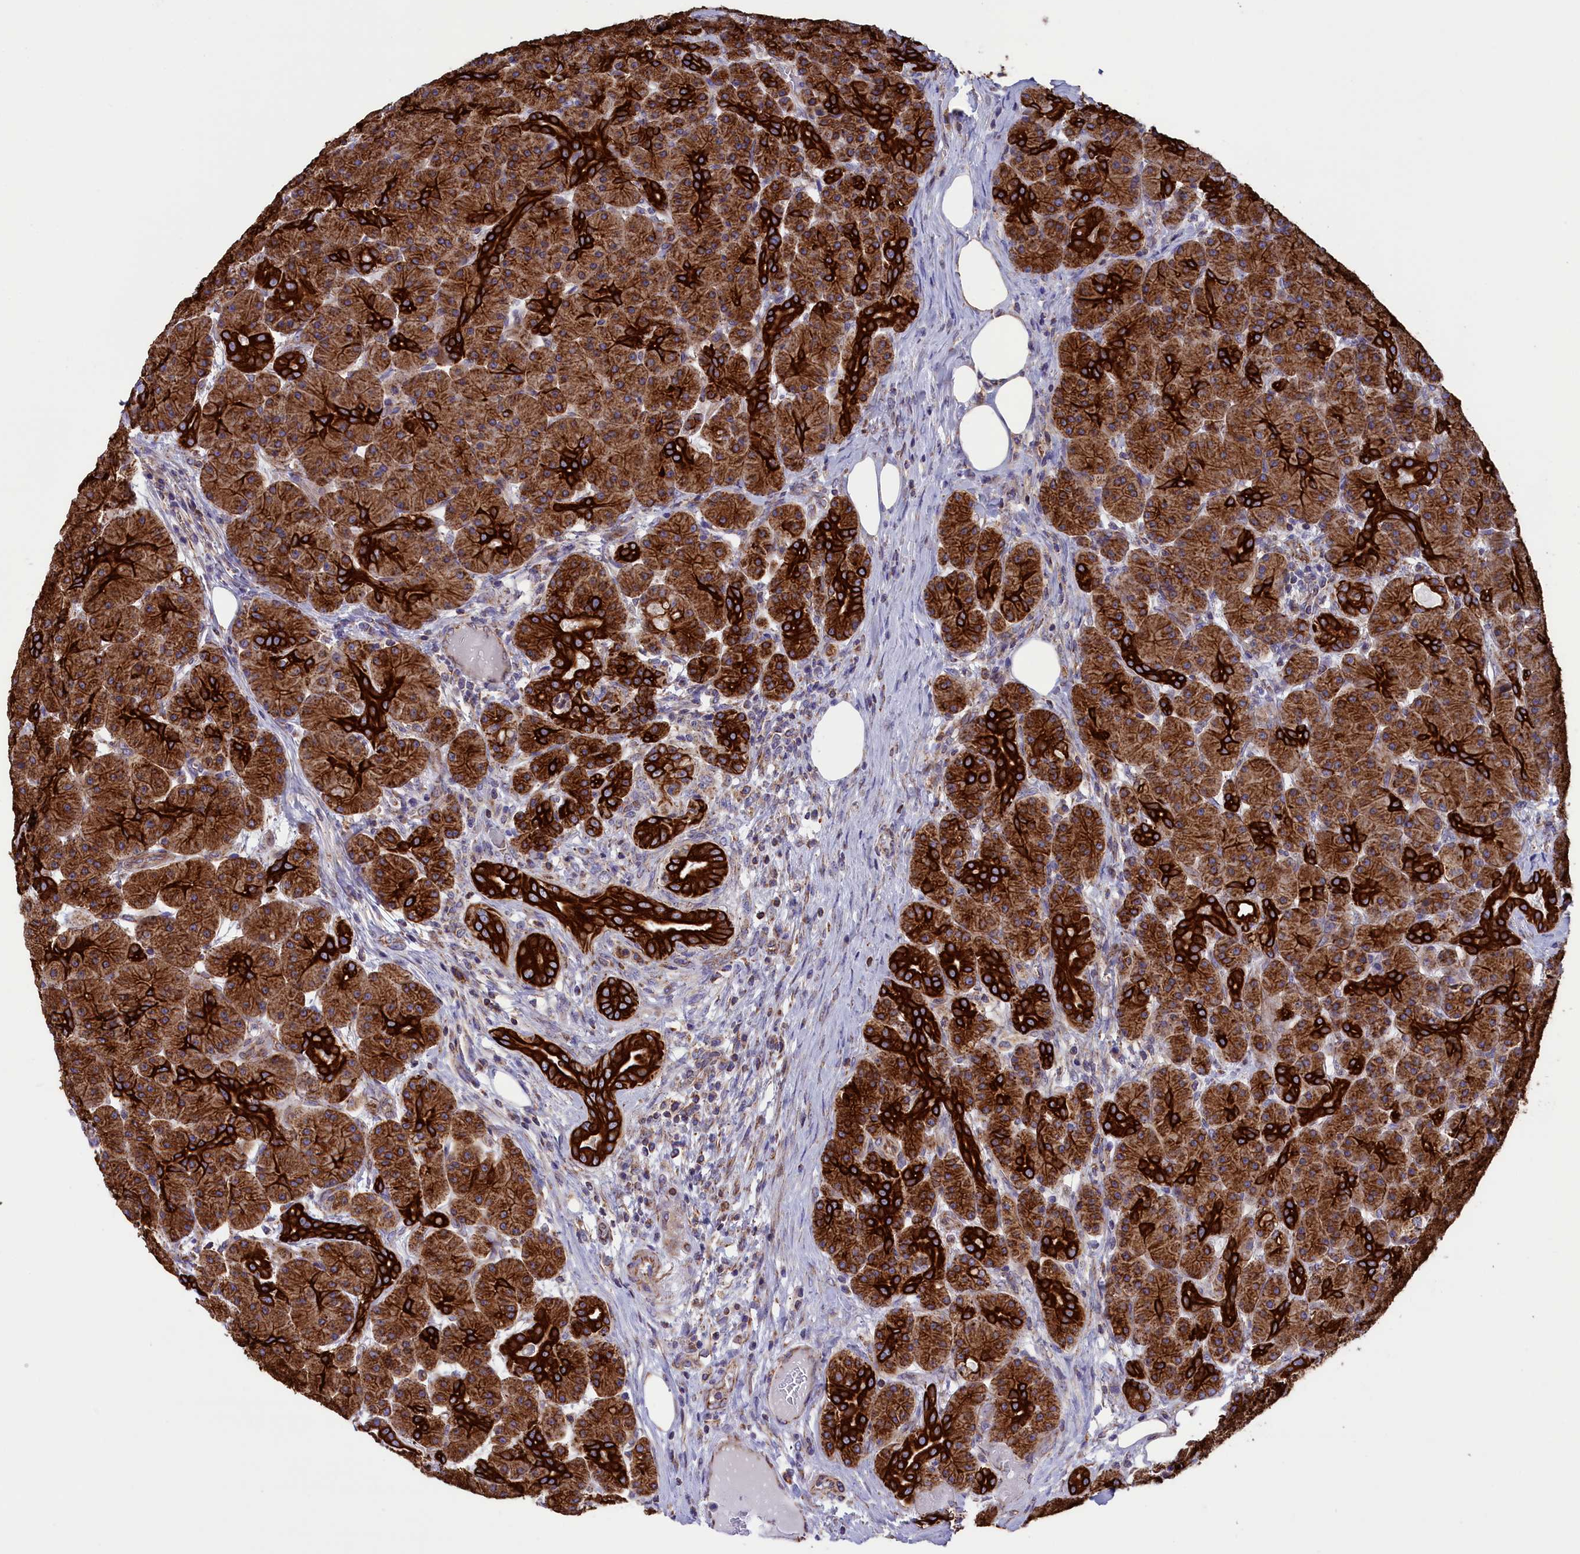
{"staining": {"intensity": "strong", "quantity": ">75%", "location": "cytoplasmic/membranous"}, "tissue": "pancreas", "cell_type": "Exocrine glandular cells", "image_type": "normal", "snomed": [{"axis": "morphology", "description": "Normal tissue, NOS"}, {"axis": "topography", "description": "Pancreas"}], "caption": "Immunohistochemistry (DAB (3,3'-diaminobenzidine)) staining of benign pancreas displays strong cytoplasmic/membranous protein positivity in approximately >75% of exocrine glandular cells.", "gene": "GATB", "patient": {"sex": "male", "age": 63}}